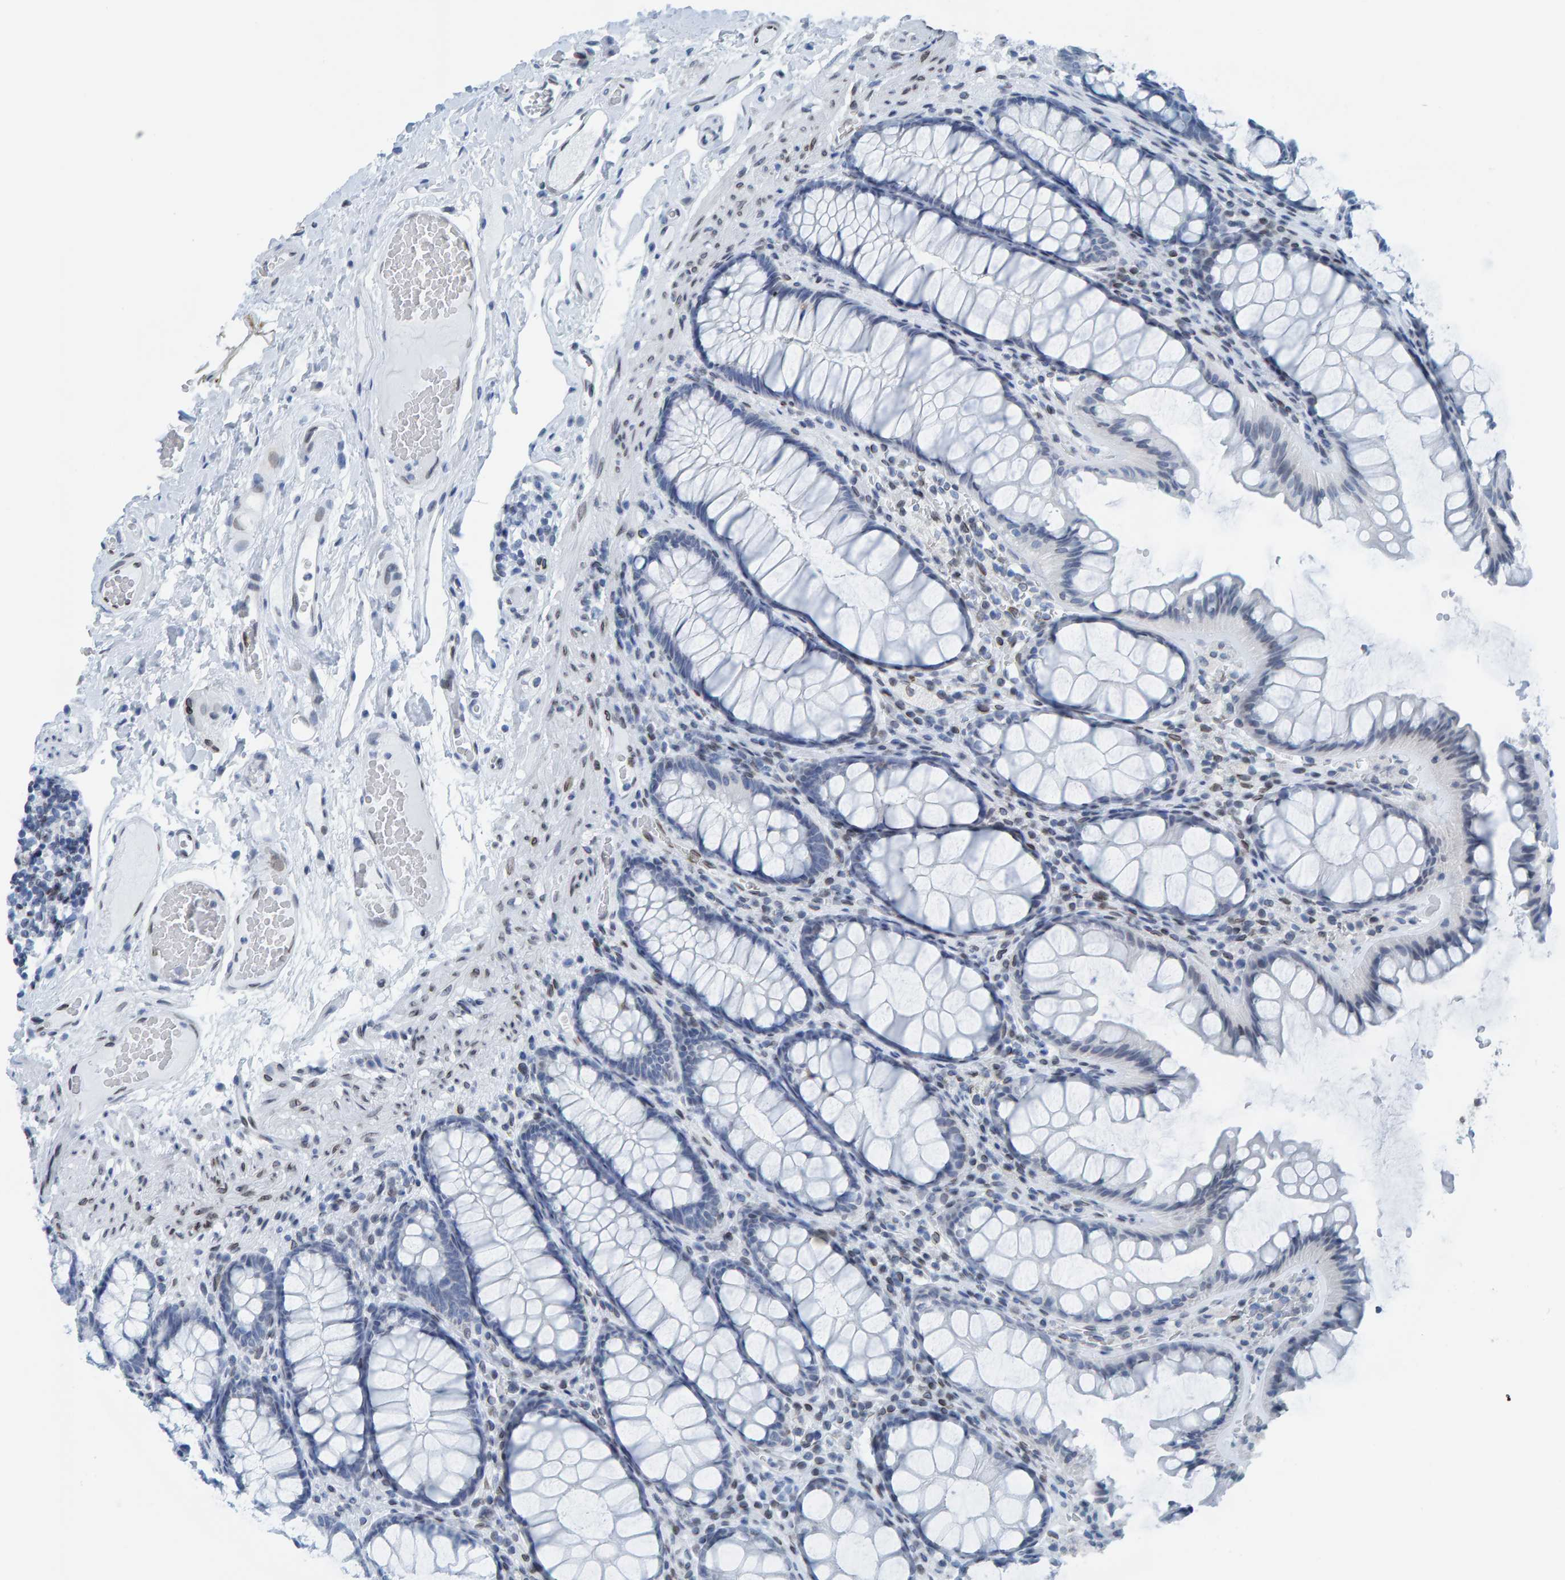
{"staining": {"intensity": "negative", "quantity": "none", "location": "none"}, "tissue": "colon", "cell_type": "Endothelial cells", "image_type": "normal", "snomed": [{"axis": "morphology", "description": "Normal tissue, NOS"}, {"axis": "topography", "description": "Colon"}], "caption": "IHC micrograph of unremarkable colon stained for a protein (brown), which demonstrates no staining in endothelial cells. (DAB IHC with hematoxylin counter stain).", "gene": "LMNB2", "patient": {"sex": "female", "age": 55}}